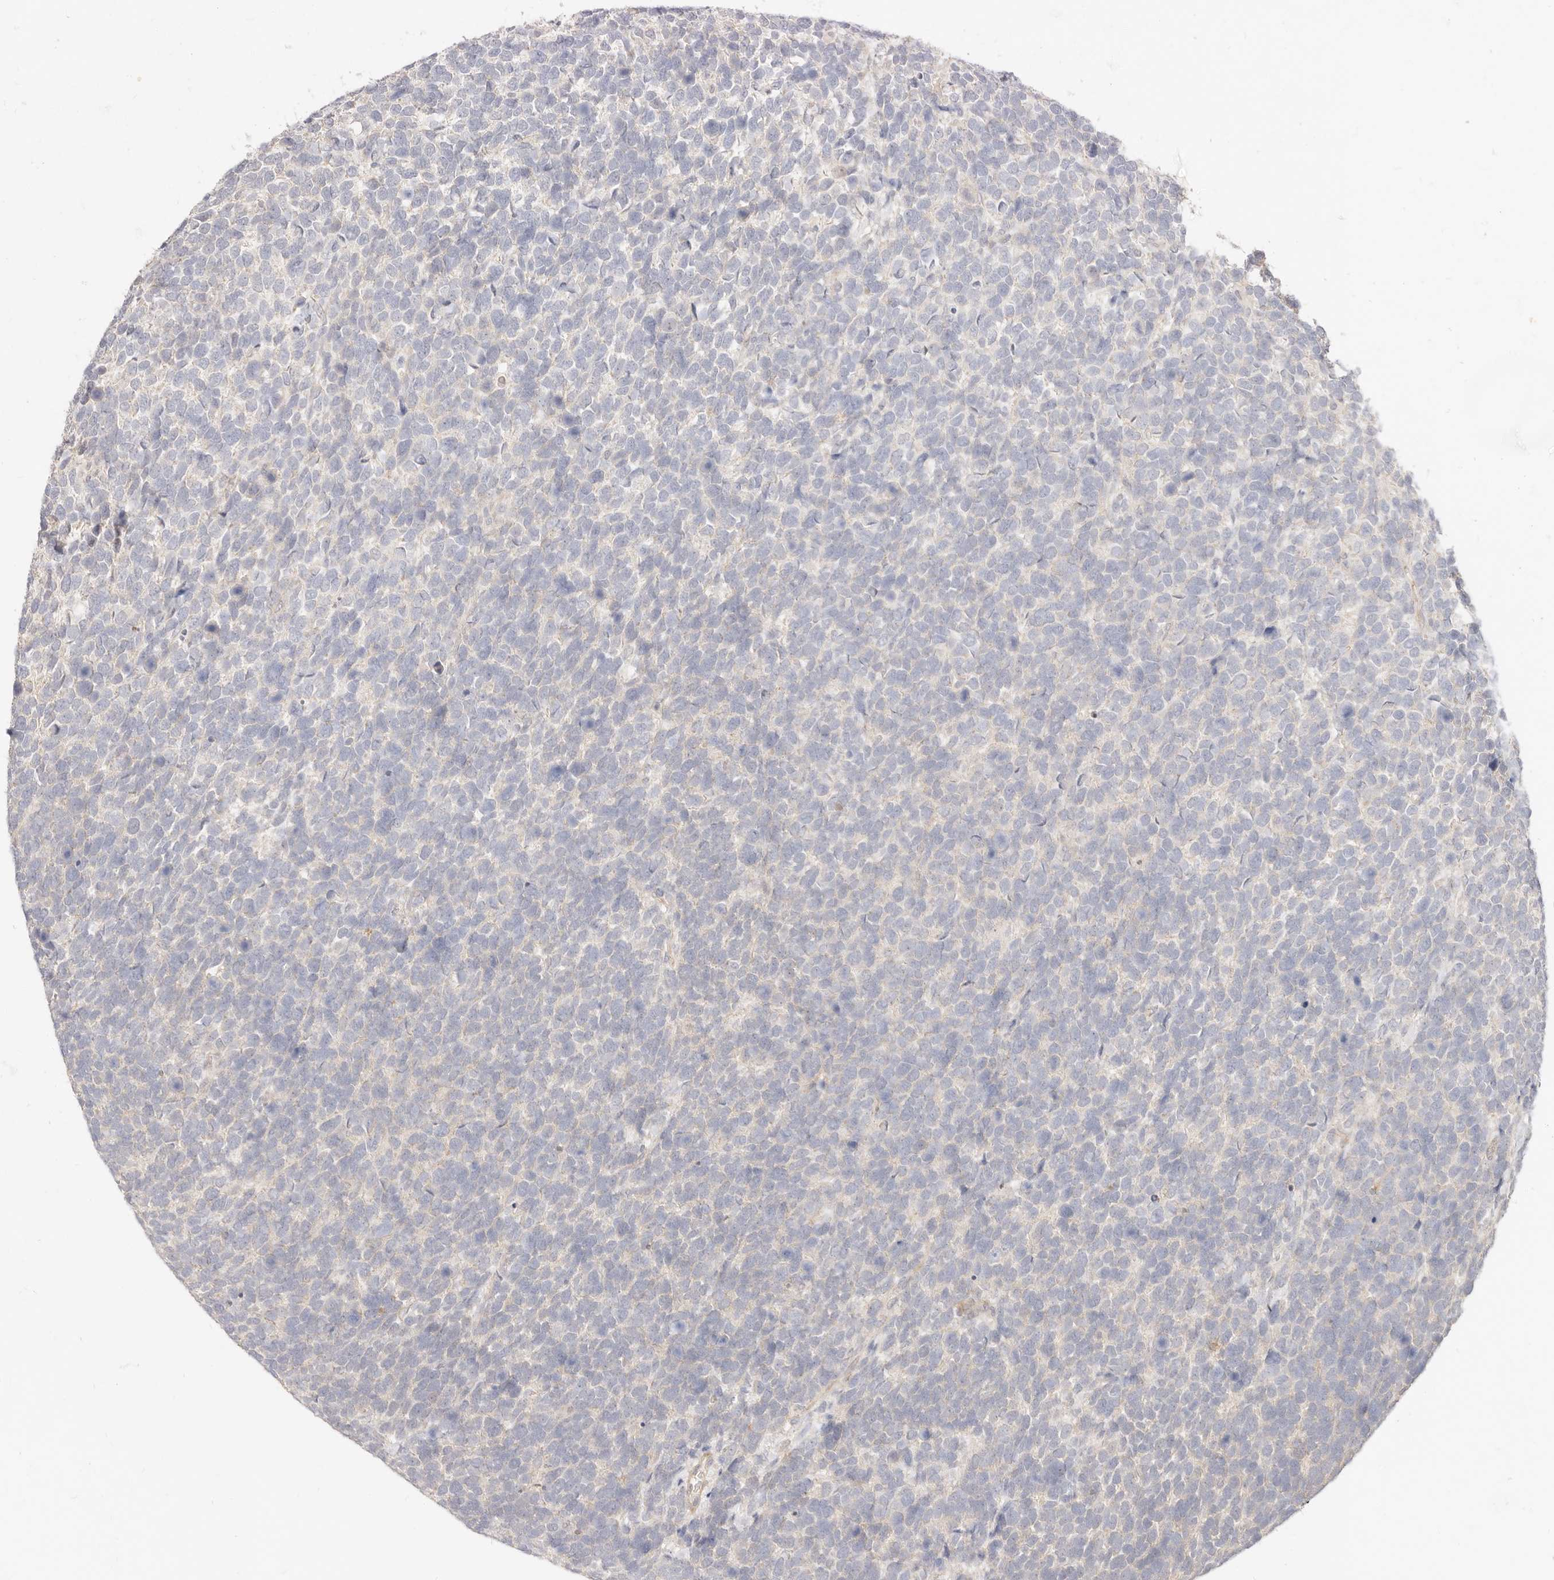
{"staining": {"intensity": "negative", "quantity": "none", "location": "none"}, "tissue": "urothelial cancer", "cell_type": "Tumor cells", "image_type": "cancer", "snomed": [{"axis": "morphology", "description": "Urothelial carcinoma, High grade"}, {"axis": "topography", "description": "Urinary bladder"}], "caption": "IHC micrograph of neoplastic tissue: urothelial cancer stained with DAB reveals no significant protein expression in tumor cells.", "gene": "UBXN10", "patient": {"sex": "female", "age": 82}}